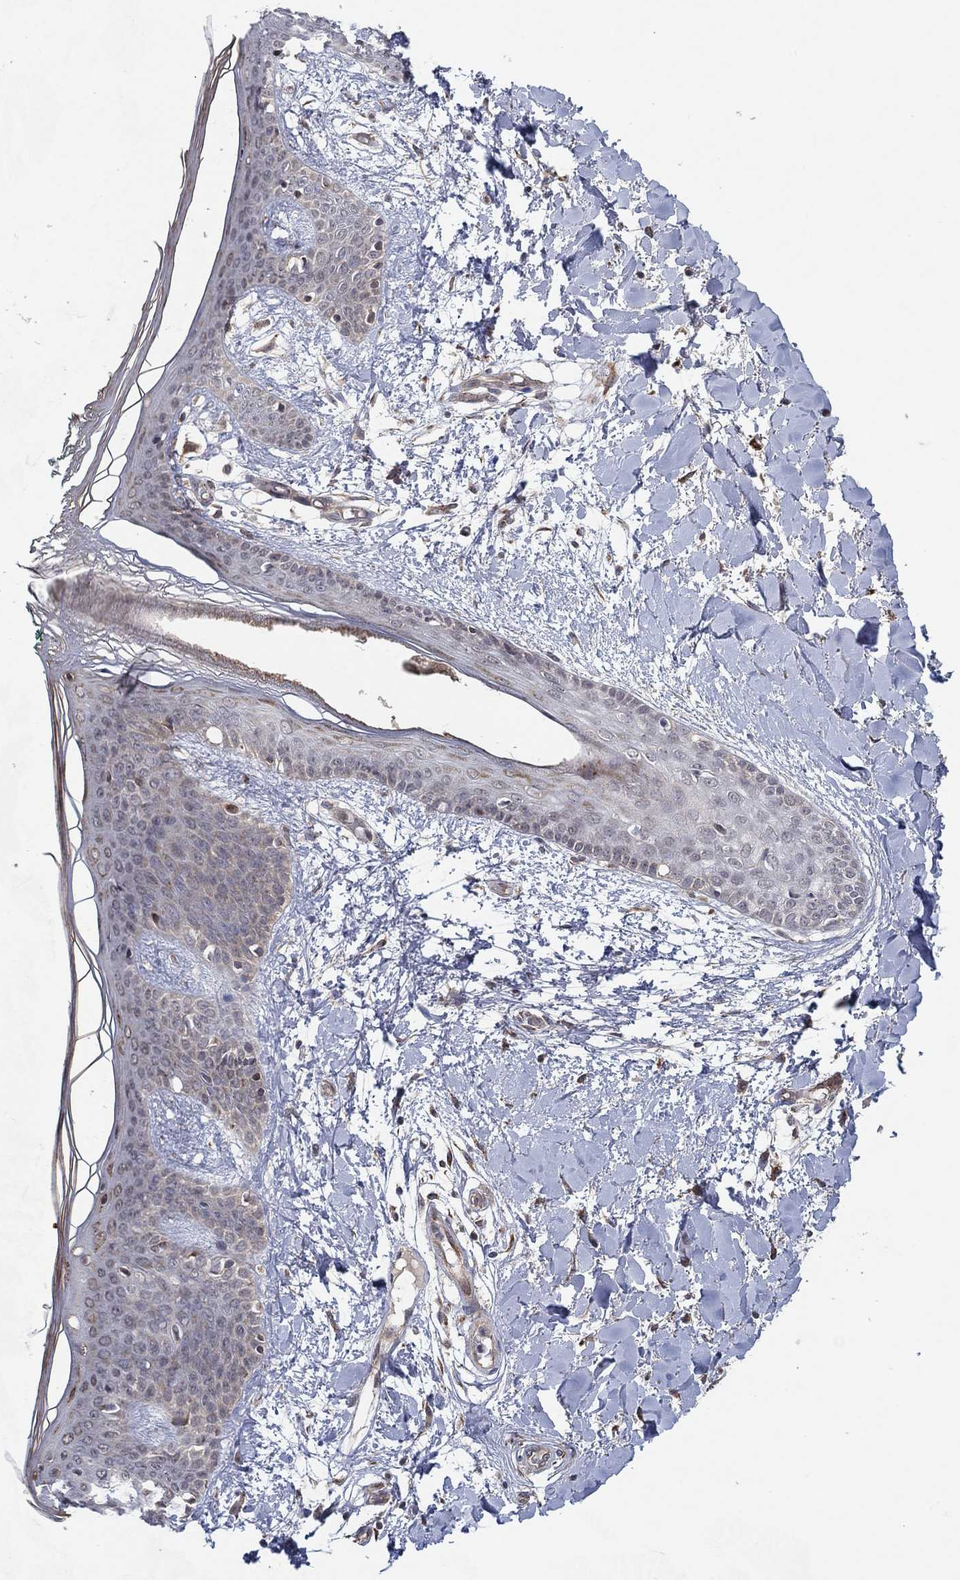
{"staining": {"intensity": "negative", "quantity": "none", "location": "none"}, "tissue": "skin", "cell_type": "Fibroblasts", "image_type": "normal", "snomed": [{"axis": "morphology", "description": "Normal tissue, NOS"}, {"axis": "topography", "description": "Skin"}], "caption": "This is an immunohistochemistry photomicrograph of normal skin. There is no positivity in fibroblasts.", "gene": "ZNF395", "patient": {"sex": "female", "age": 34}}